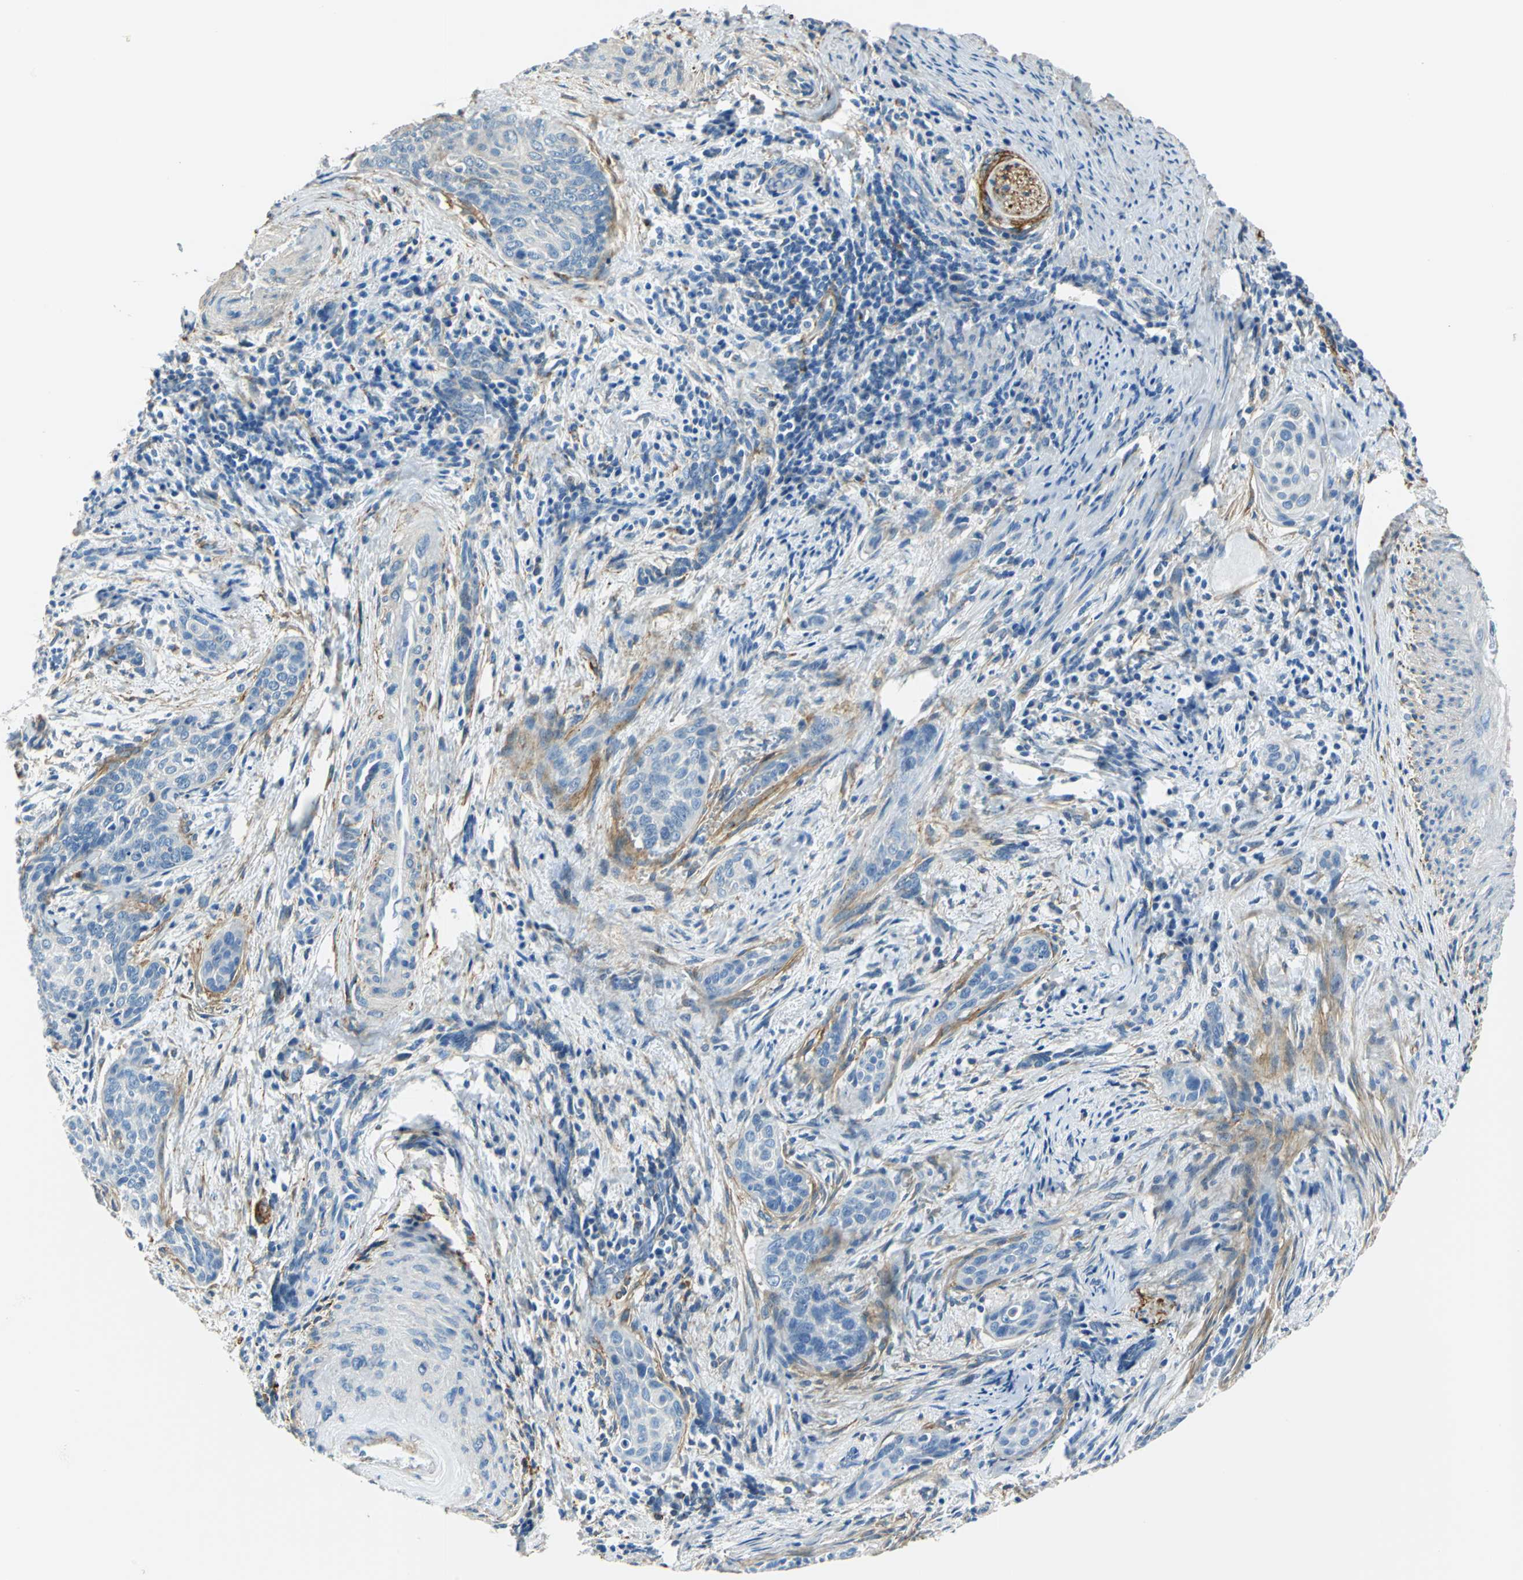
{"staining": {"intensity": "negative", "quantity": "none", "location": "none"}, "tissue": "cervical cancer", "cell_type": "Tumor cells", "image_type": "cancer", "snomed": [{"axis": "morphology", "description": "Squamous cell carcinoma, NOS"}, {"axis": "topography", "description": "Cervix"}], "caption": "Immunohistochemistry micrograph of human squamous cell carcinoma (cervical) stained for a protein (brown), which shows no expression in tumor cells. The staining is performed using DAB brown chromogen with nuclei counter-stained in using hematoxylin.", "gene": "AKAP12", "patient": {"sex": "female", "age": 33}}